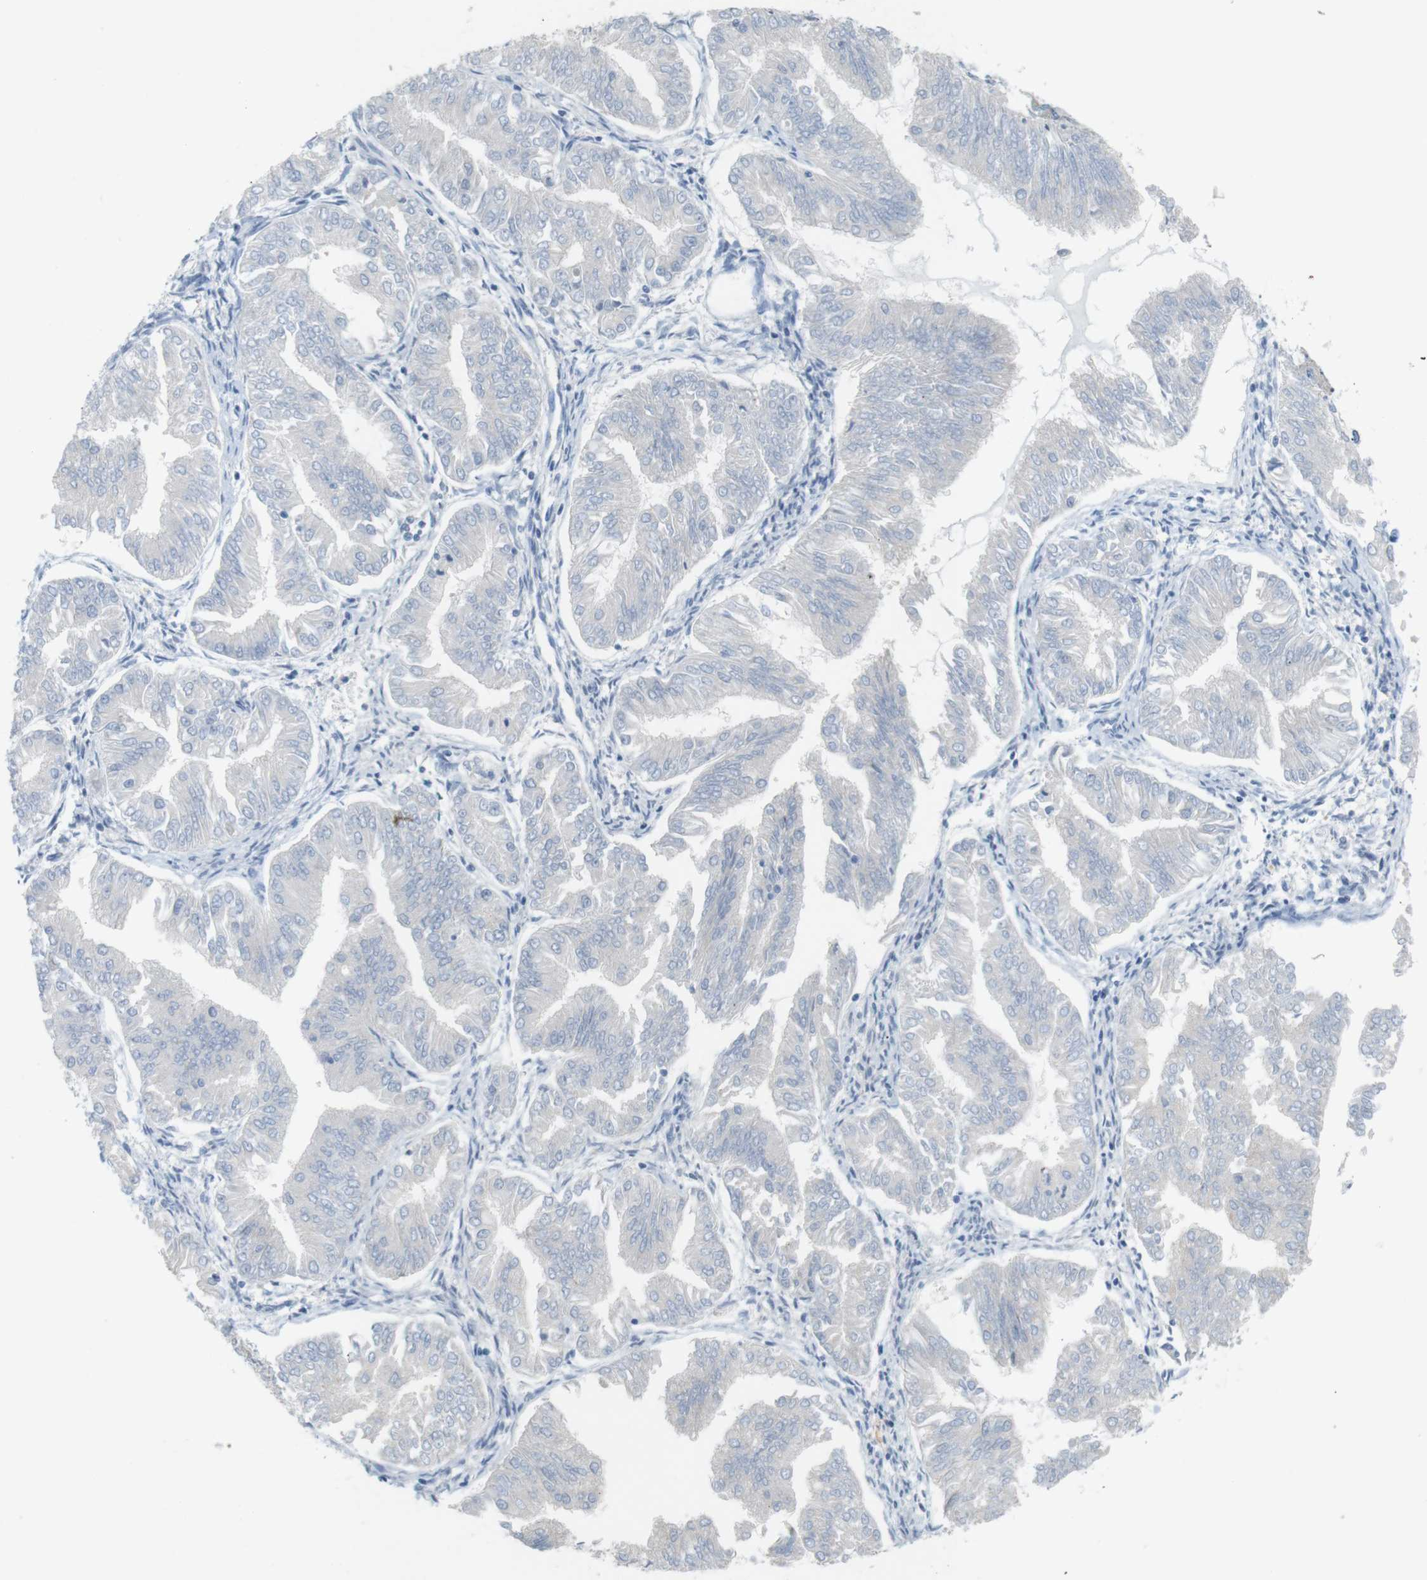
{"staining": {"intensity": "negative", "quantity": "none", "location": "none"}, "tissue": "endometrial cancer", "cell_type": "Tumor cells", "image_type": "cancer", "snomed": [{"axis": "morphology", "description": "Adenocarcinoma, NOS"}, {"axis": "topography", "description": "Endometrium"}], "caption": "Endometrial cancer was stained to show a protein in brown. There is no significant positivity in tumor cells.", "gene": "LRRK2", "patient": {"sex": "female", "age": 53}}